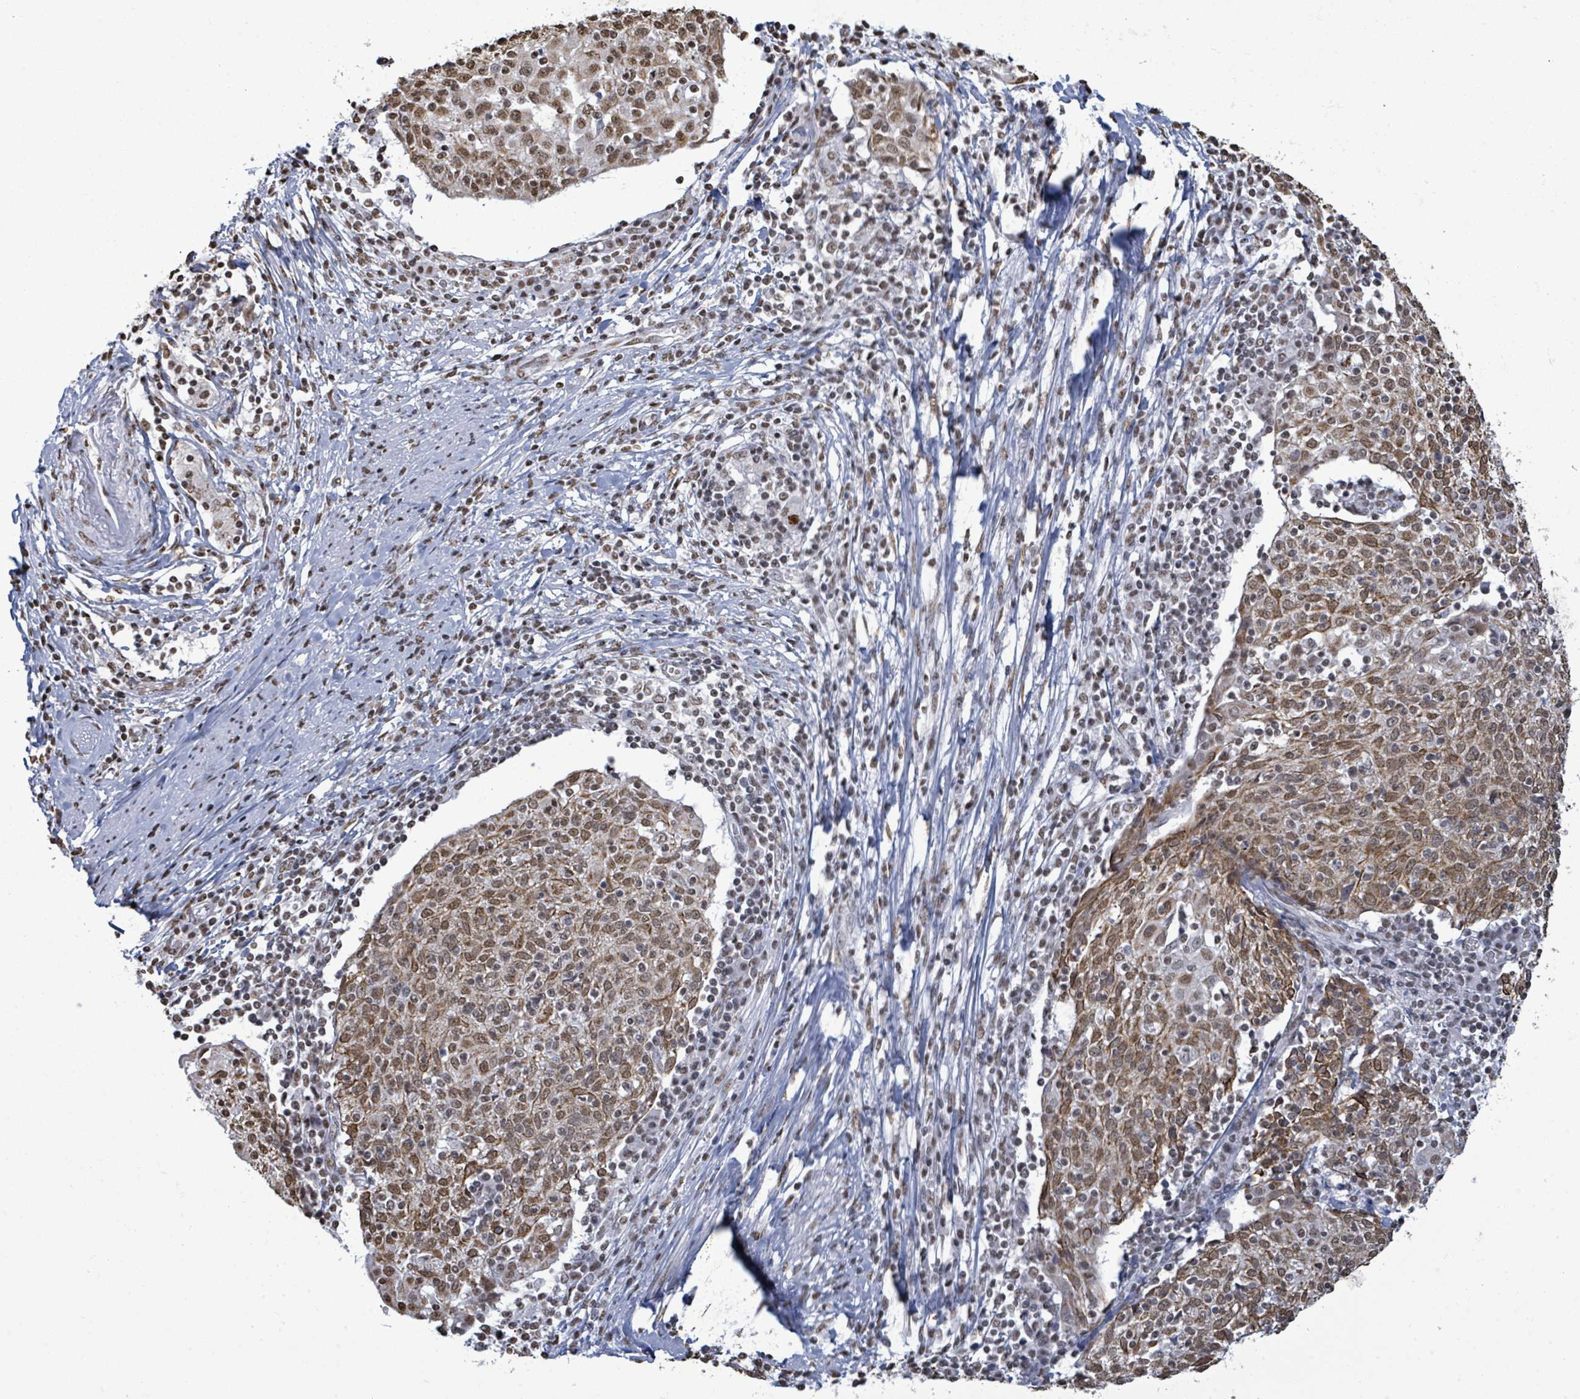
{"staining": {"intensity": "moderate", "quantity": ">75%", "location": "cytoplasmic/membranous,nuclear"}, "tissue": "cervical cancer", "cell_type": "Tumor cells", "image_type": "cancer", "snomed": [{"axis": "morphology", "description": "Squamous cell carcinoma, NOS"}, {"axis": "topography", "description": "Cervix"}], "caption": "This micrograph reveals IHC staining of human squamous cell carcinoma (cervical), with medium moderate cytoplasmic/membranous and nuclear expression in about >75% of tumor cells.", "gene": "SAMD14", "patient": {"sex": "female", "age": 52}}